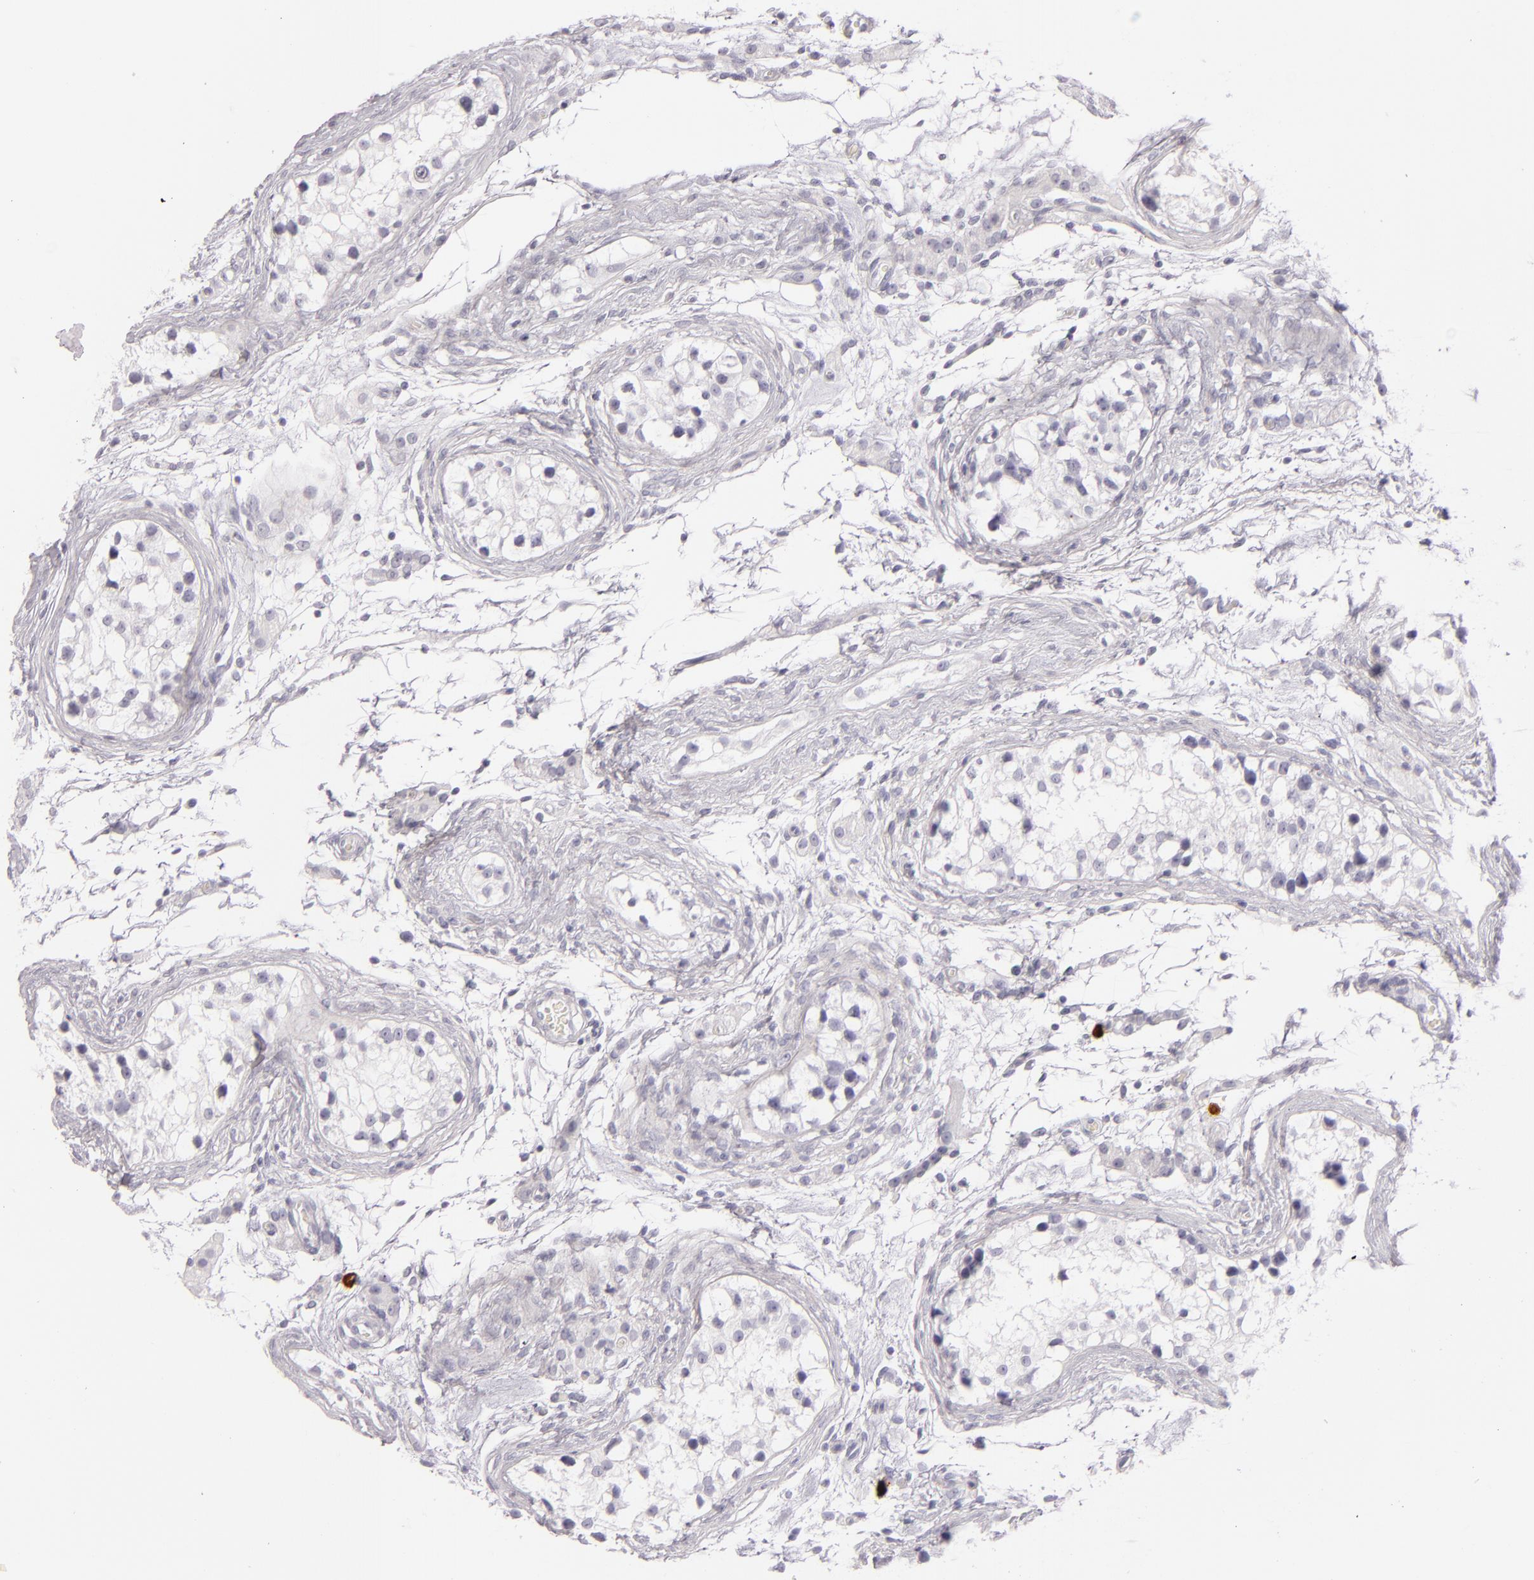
{"staining": {"intensity": "negative", "quantity": "none", "location": "none"}, "tissue": "testis cancer", "cell_type": "Tumor cells", "image_type": "cancer", "snomed": [{"axis": "morphology", "description": "Seminoma, NOS"}, {"axis": "topography", "description": "Testis"}], "caption": "A photomicrograph of human seminoma (testis) is negative for staining in tumor cells.", "gene": "TPSD1", "patient": {"sex": "male", "age": 25}}